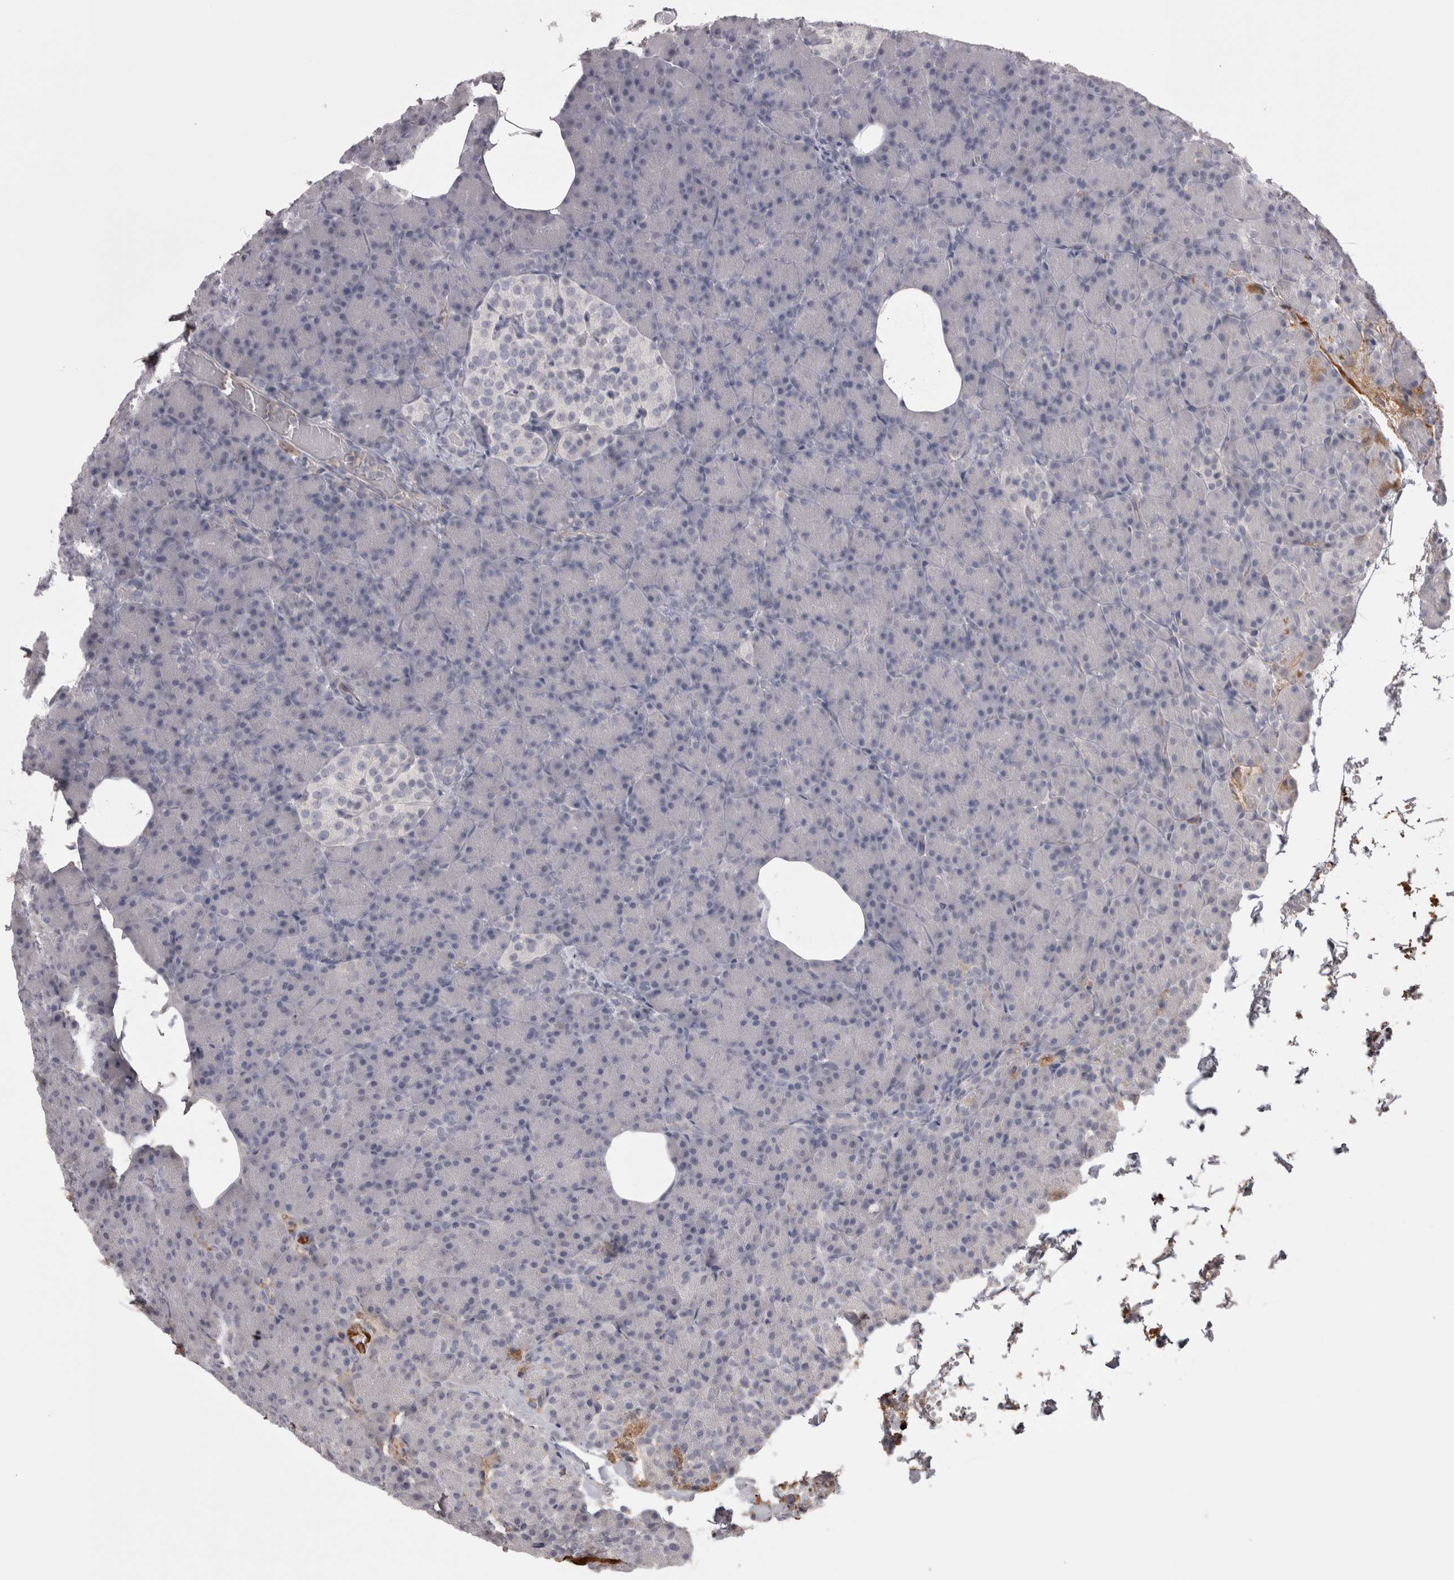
{"staining": {"intensity": "weak", "quantity": "<25%", "location": "cytoplasmic/membranous"}, "tissue": "pancreas", "cell_type": "Exocrine glandular cells", "image_type": "normal", "snomed": [{"axis": "morphology", "description": "Normal tissue, NOS"}, {"axis": "topography", "description": "Pancreas"}], "caption": "IHC micrograph of benign pancreas stained for a protein (brown), which reveals no positivity in exocrine glandular cells.", "gene": "SAA4", "patient": {"sex": "female", "age": 43}}